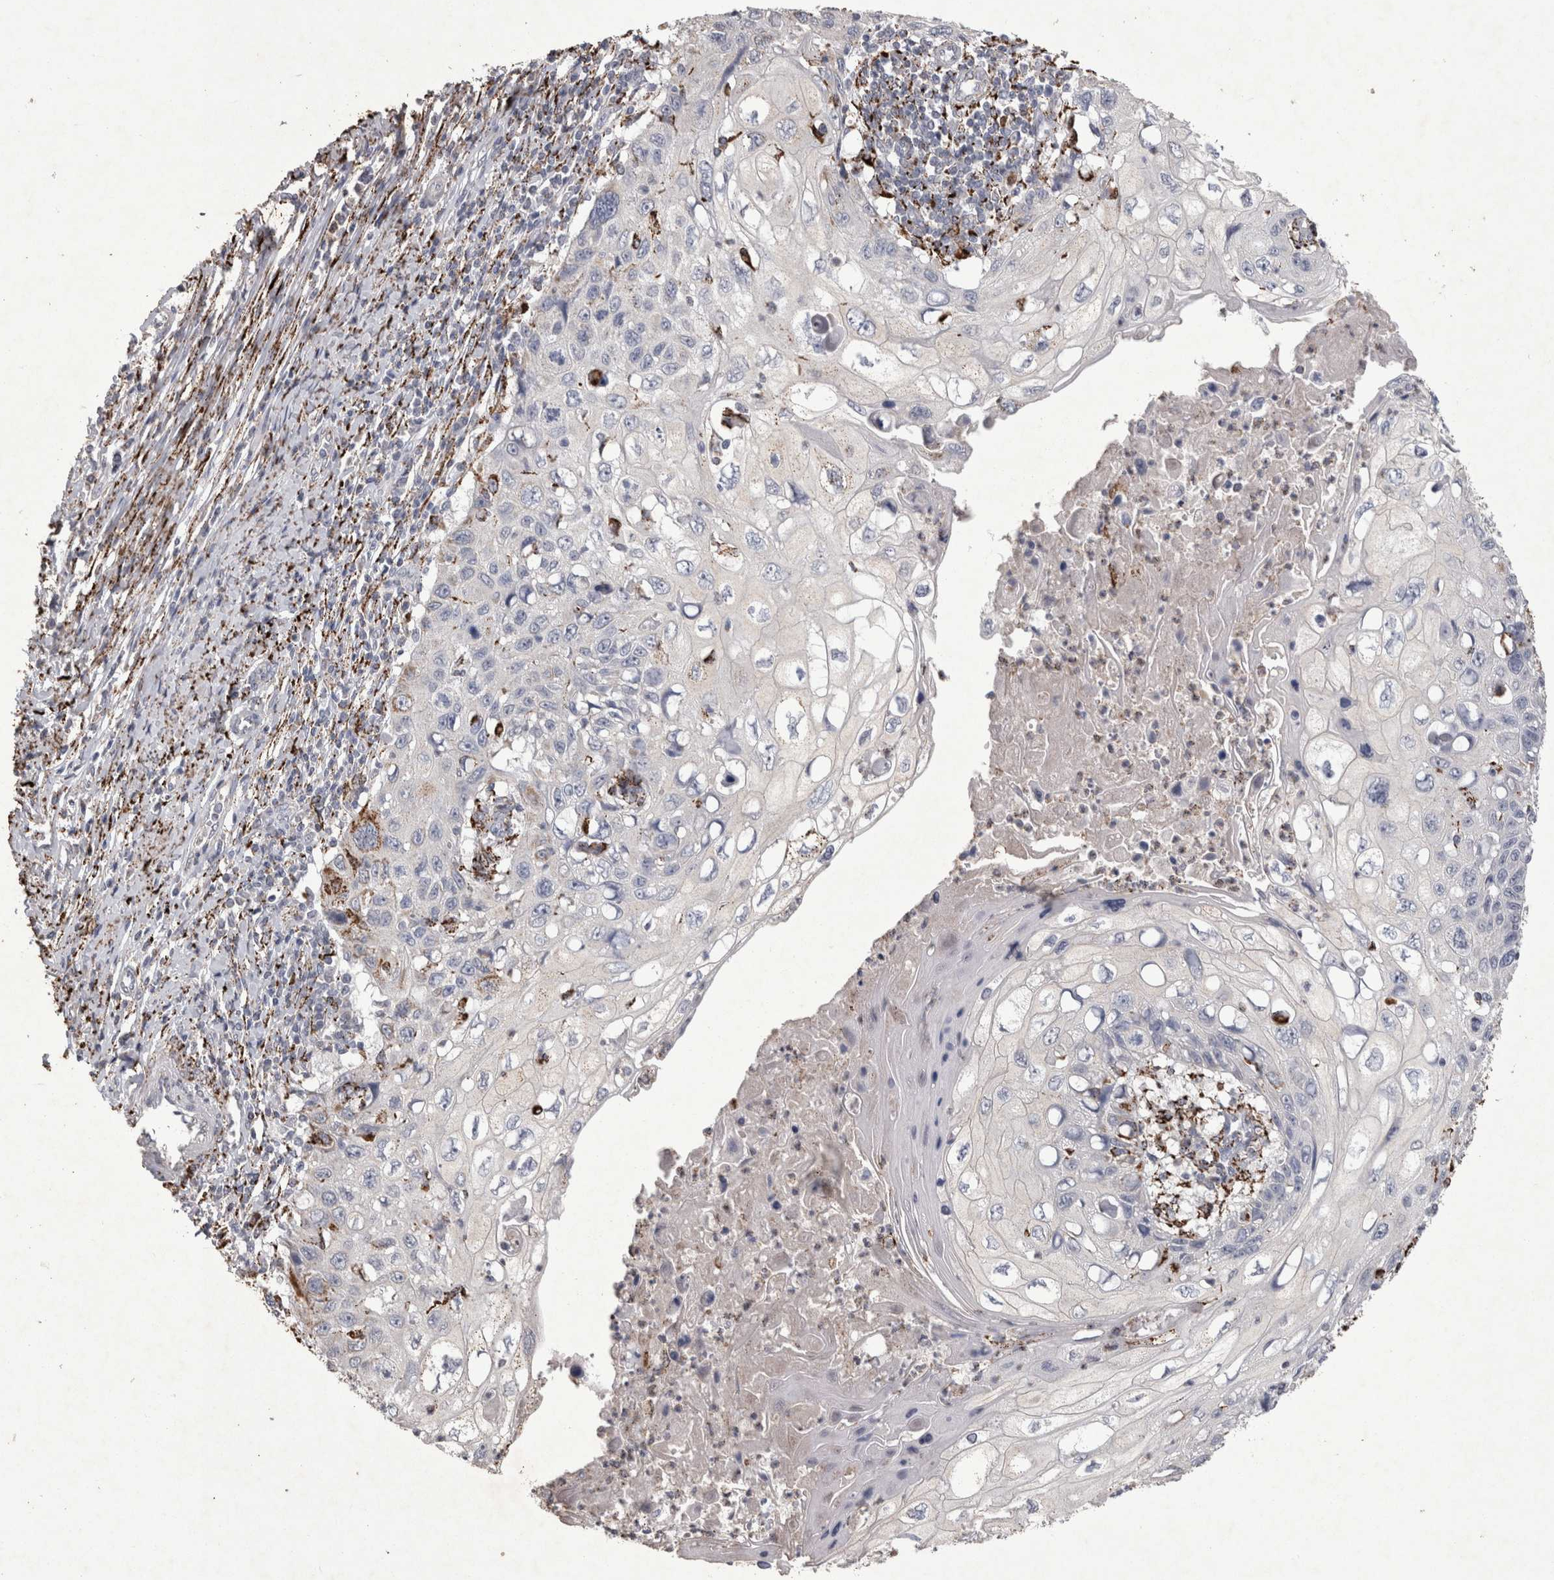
{"staining": {"intensity": "negative", "quantity": "none", "location": "none"}, "tissue": "cervical cancer", "cell_type": "Tumor cells", "image_type": "cancer", "snomed": [{"axis": "morphology", "description": "Squamous cell carcinoma, NOS"}, {"axis": "topography", "description": "Cervix"}], "caption": "There is no significant expression in tumor cells of cervical squamous cell carcinoma. (Brightfield microscopy of DAB (3,3'-diaminobenzidine) immunohistochemistry at high magnification).", "gene": "DKK3", "patient": {"sex": "female", "age": 70}}